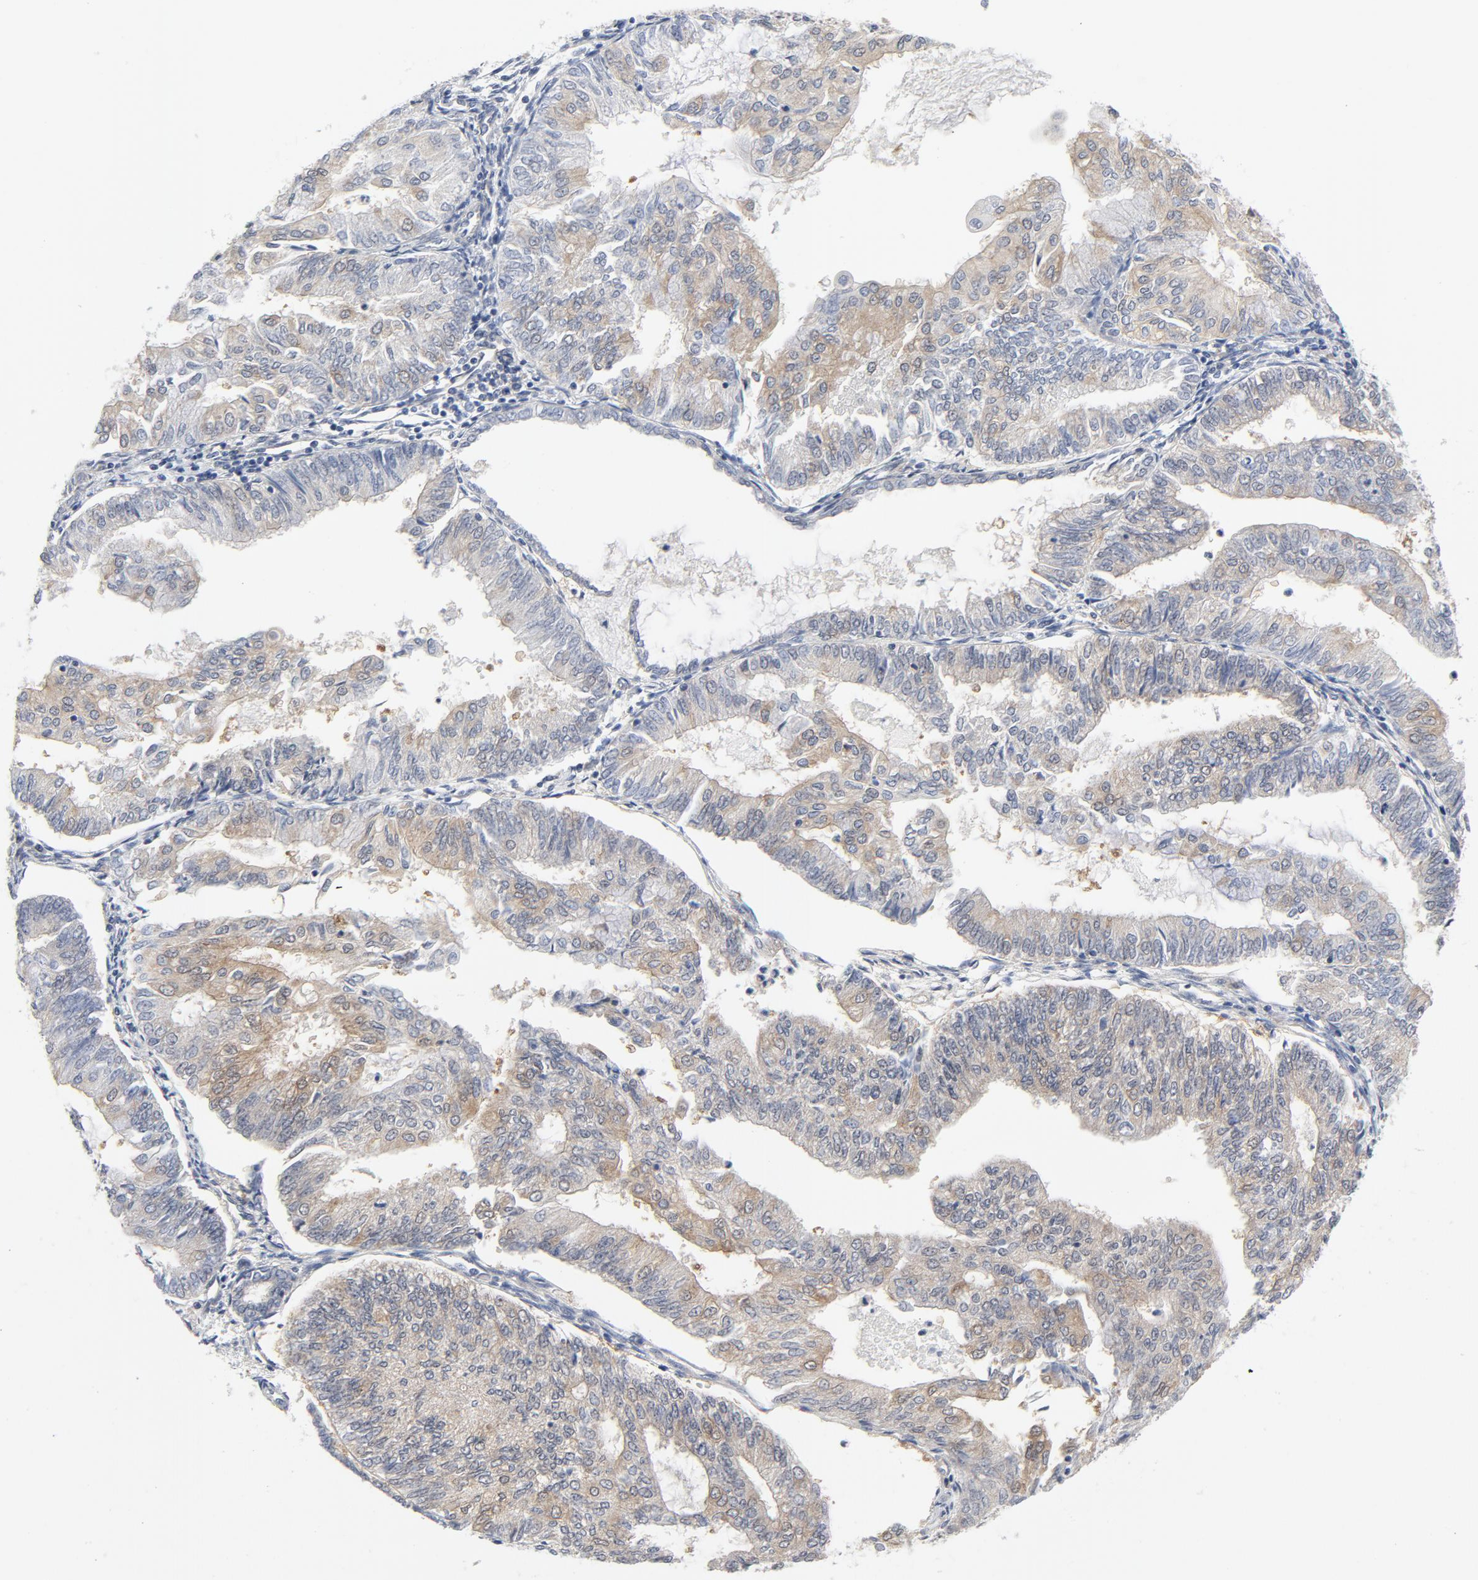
{"staining": {"intensity": "weak", "quantity": ">75%", "location": "cytoplasmic/membranous"}, "tissue": "endometrial cancer", "cell_type": "Tumor cells", "image_type": "cancer", "snomed": [{"axis": "morphology", "description": "Adenocarcinoma, NOS"}, {"axis": "topography", "description": "Endometrium"}], "caption": "Protein expression analysis of human endometrial cancer (adenocarcinoma) reveals weak cytoplasmic/membranous positivity in about >75% of tumor cells.", "gene": "BAD", "patient": {"sex": "female", "age": 59}}